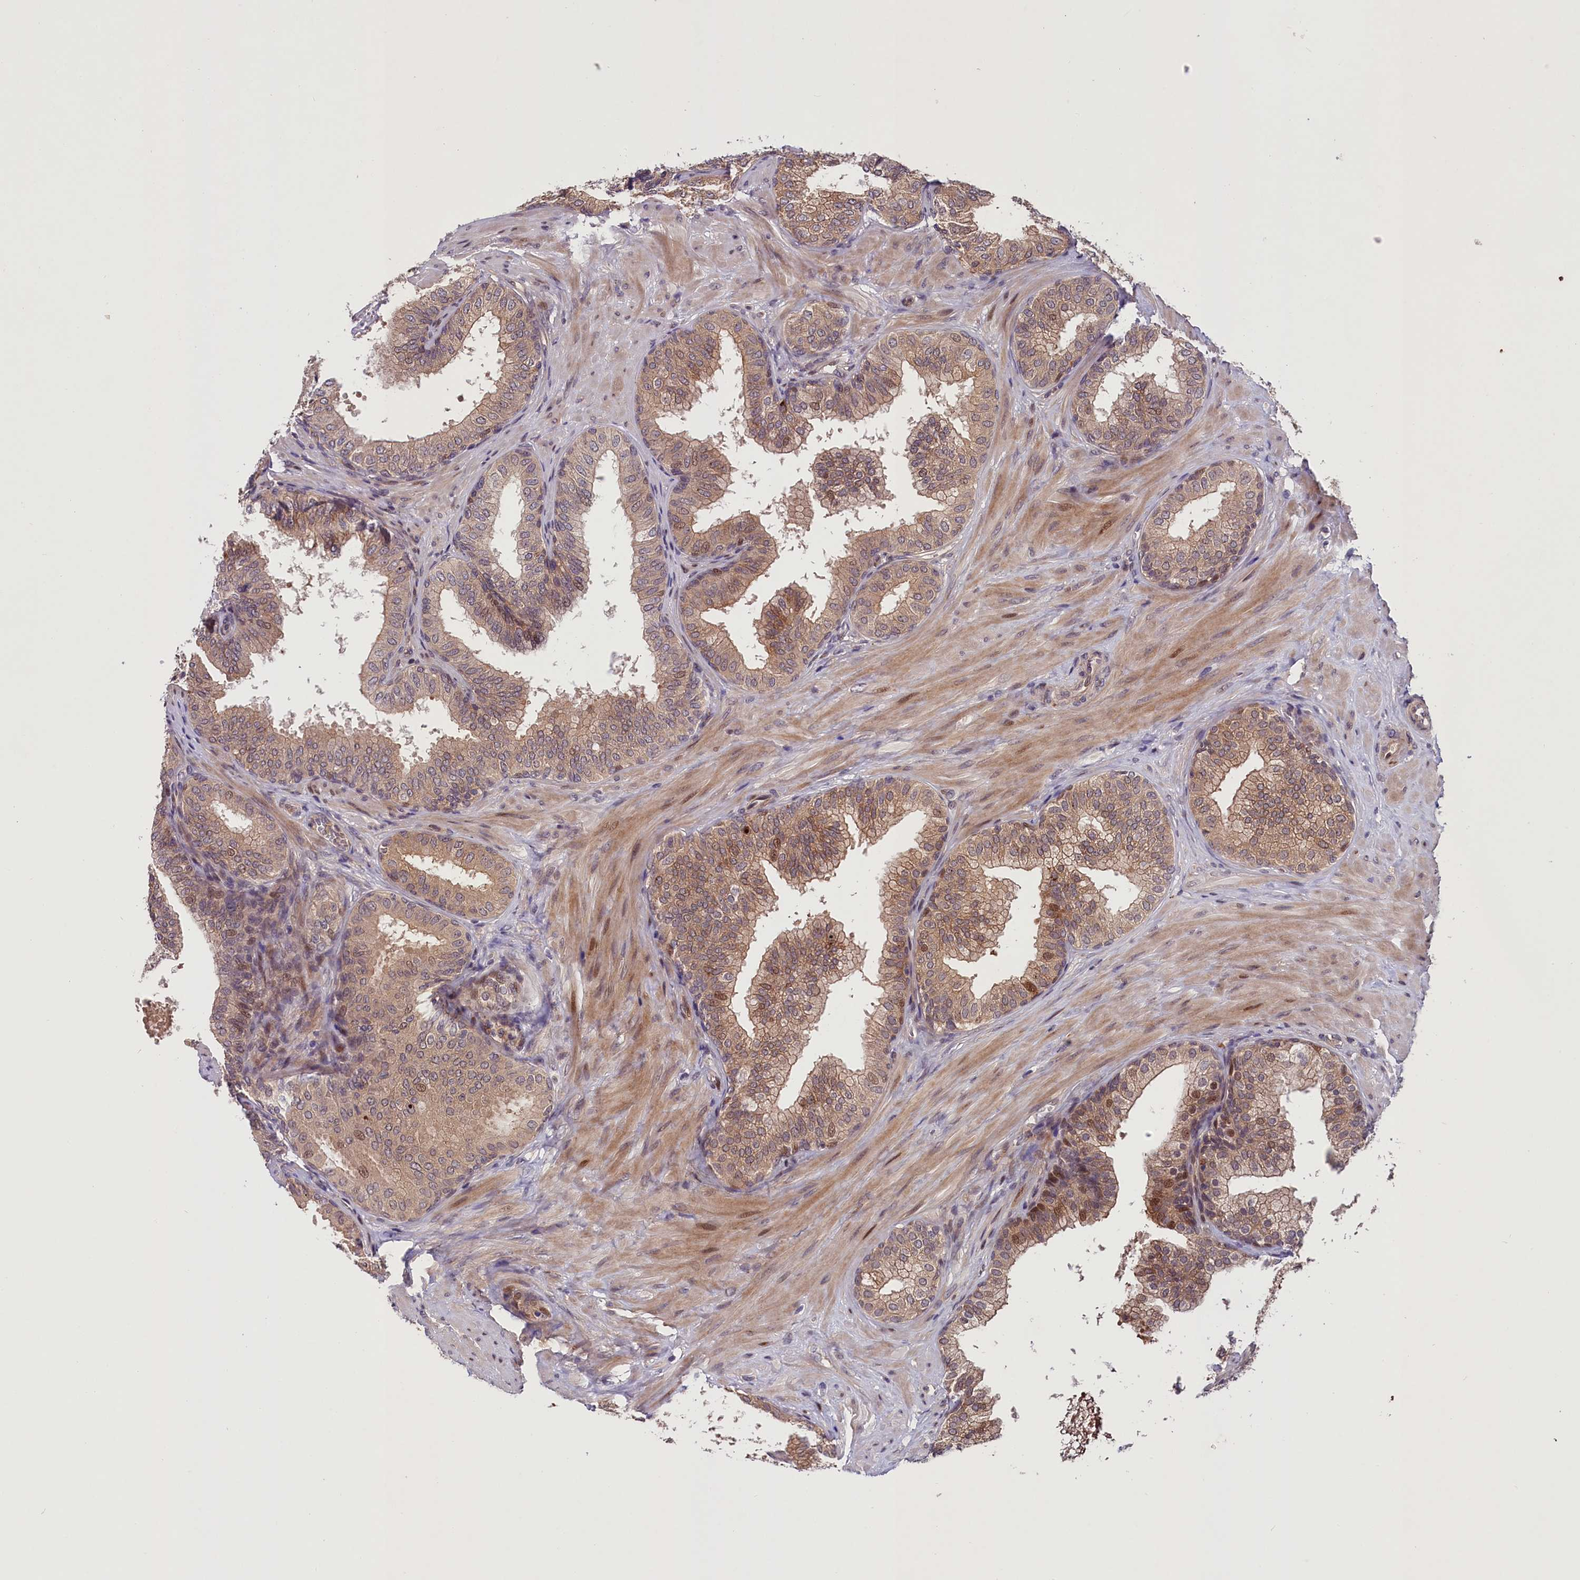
{"staining": {"intensity": "moderate", "quantity": "25%-75%", "location": "cytoplasmic/membranous,nuclear"}, "tissue": "prostate", "cell_type": "Glandular cells", "image_type": "normal", "snomed": [{"axis": "morphology", "description": "Normal tissue, NOS"}, {"axis": "topography", "description": "Prostate"}], "caption": "Immunohistochemistry (IHC) (DAB) staining of benign human prostate demonstrates moderate cytoplasmic/membranous,nuclear protein expression in about 25%-75% of glandular cells. The staining was performed using DAB, with brown indicating positive protein expression. Nuclei are stained blue with hematoxylin.", "gene": "CACNA1H", "patient": {"sex": "male", "age": 60}}